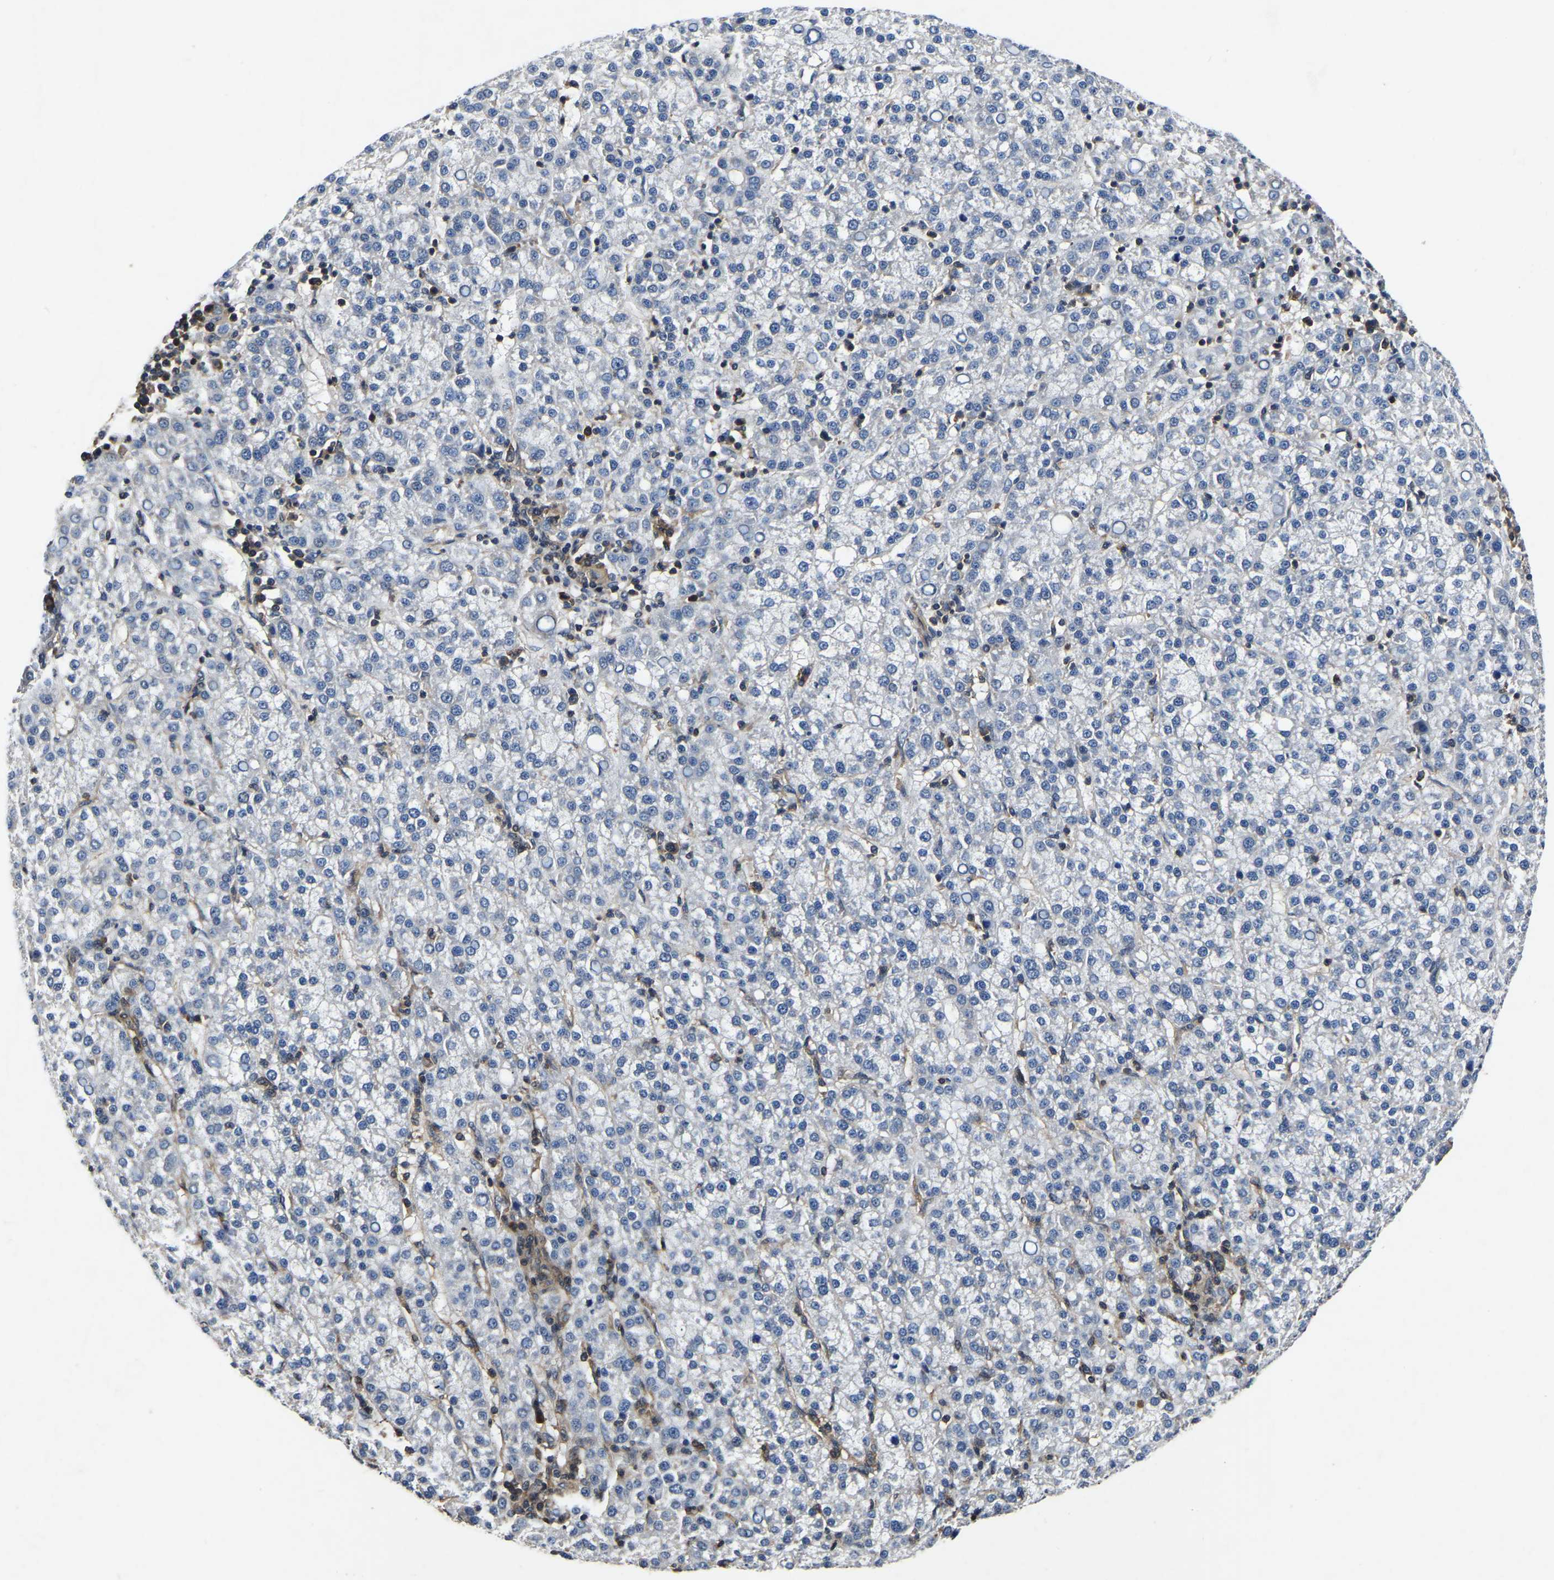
{"staining": {"intensity": "negative", "quantity": "none", "location": "none"}, "tissue": "liver cancer", "cell_type": "Tumor cells", "image_type": "cancer", "snomed": [{"axis": "morphology", "description": "Carcinoma, Hepatocellular, NOS"}, {"axis": "topography", "description": "Liver"}], "caption": "Immunohistochemistry (IHC) of human liver cancer exhibits no expression in tumor cells.", "gene": "FGD5", "patient": {"sex": "female", "age": 58}}